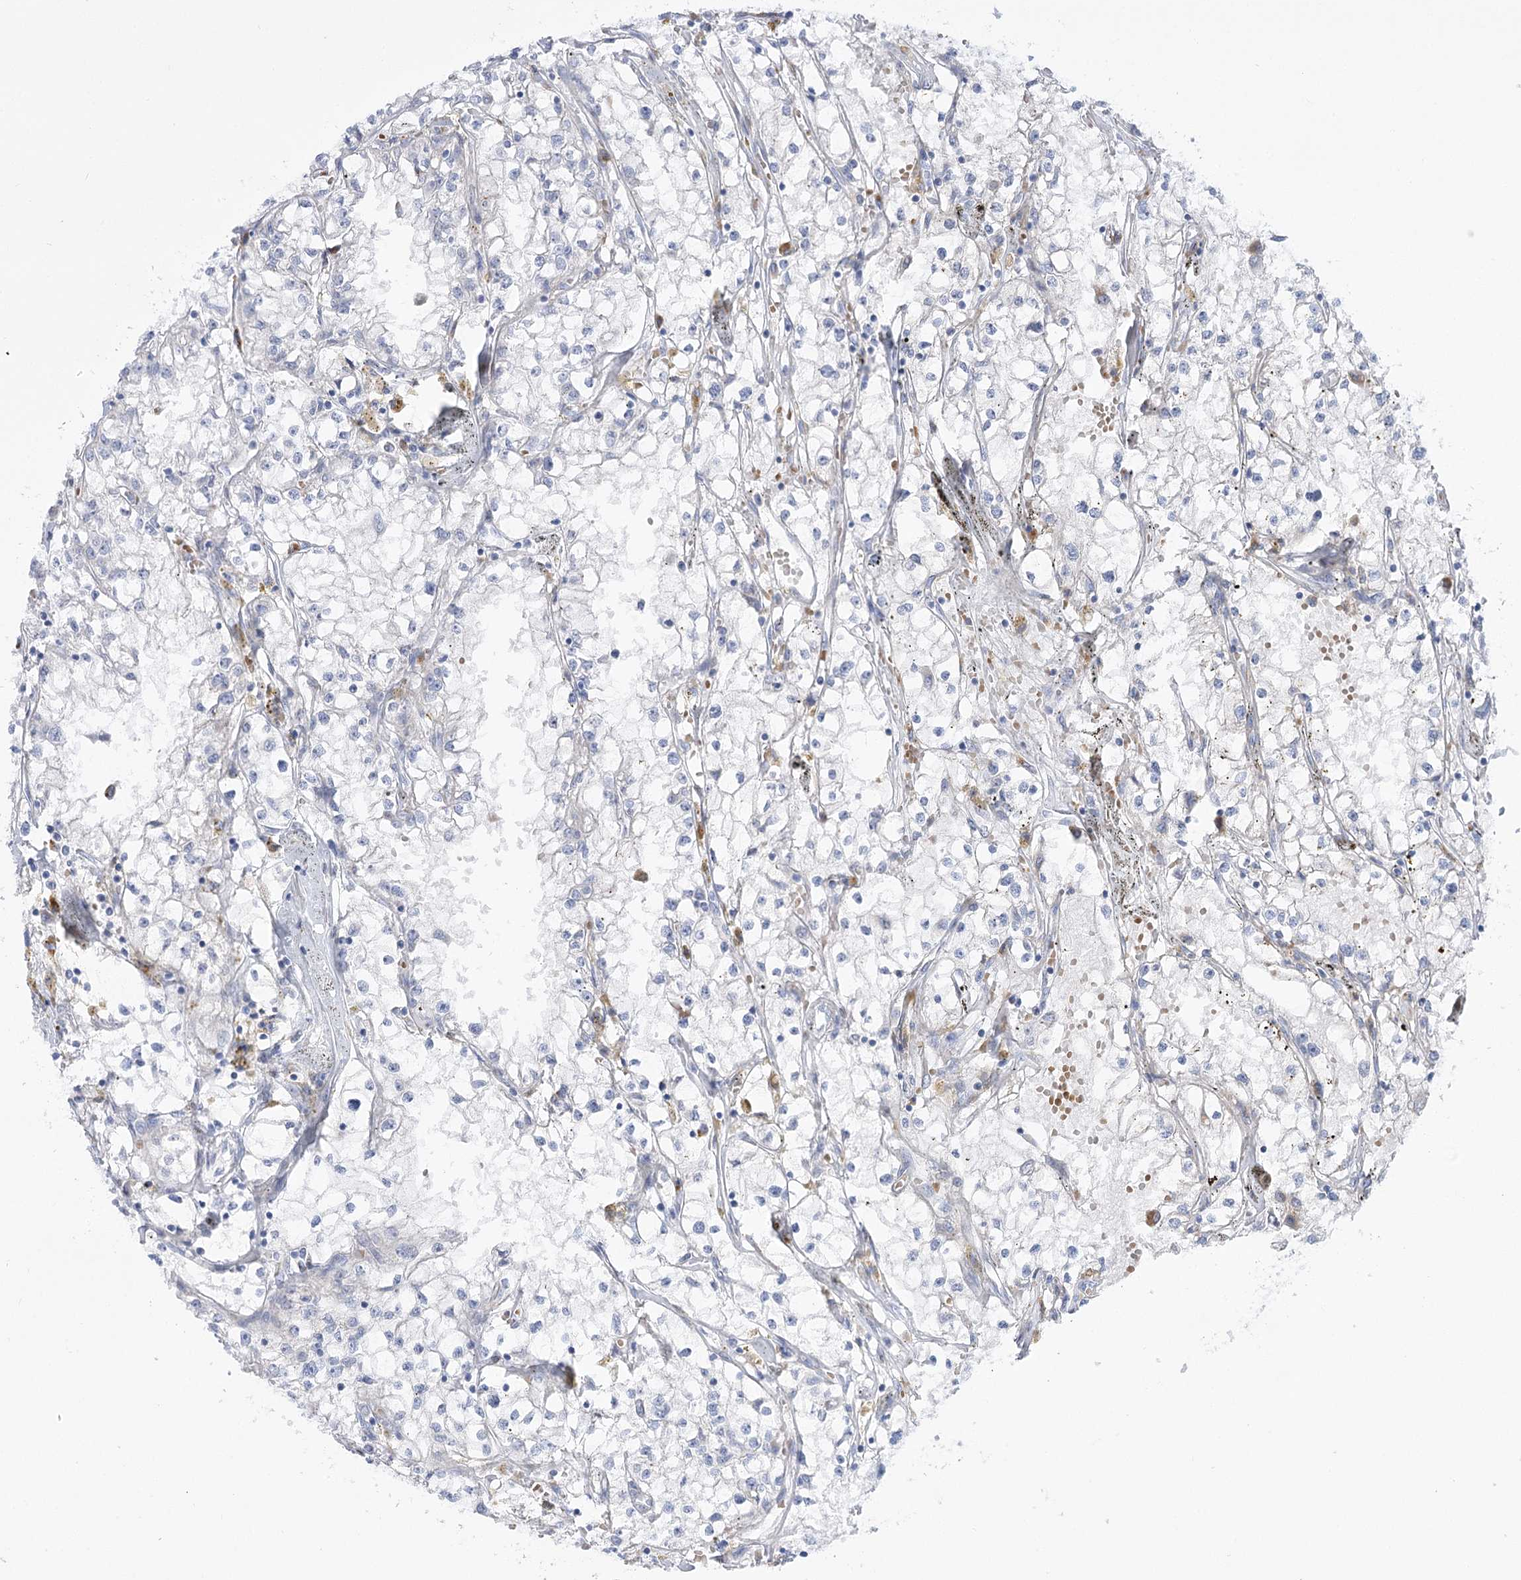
{"staining": {"intensity": "negative", "quantity": "none", "location": "none"}, "tissue": "renal cancer", "cell_type": "Tumor cells", "image_type": "cancer", "snomed": [{"axis": "morphology", "description": "Adenocarcinoma, NOS"}, {"axis": "topography", "description": "Kidney"}], "caption": "Renal cancer (adenocarcinoma) was stained to show a protein in brown. There is no significant expression in tumor cells.", "gene": "SIAE", "patient": {"sex": "male", "age": 56}}